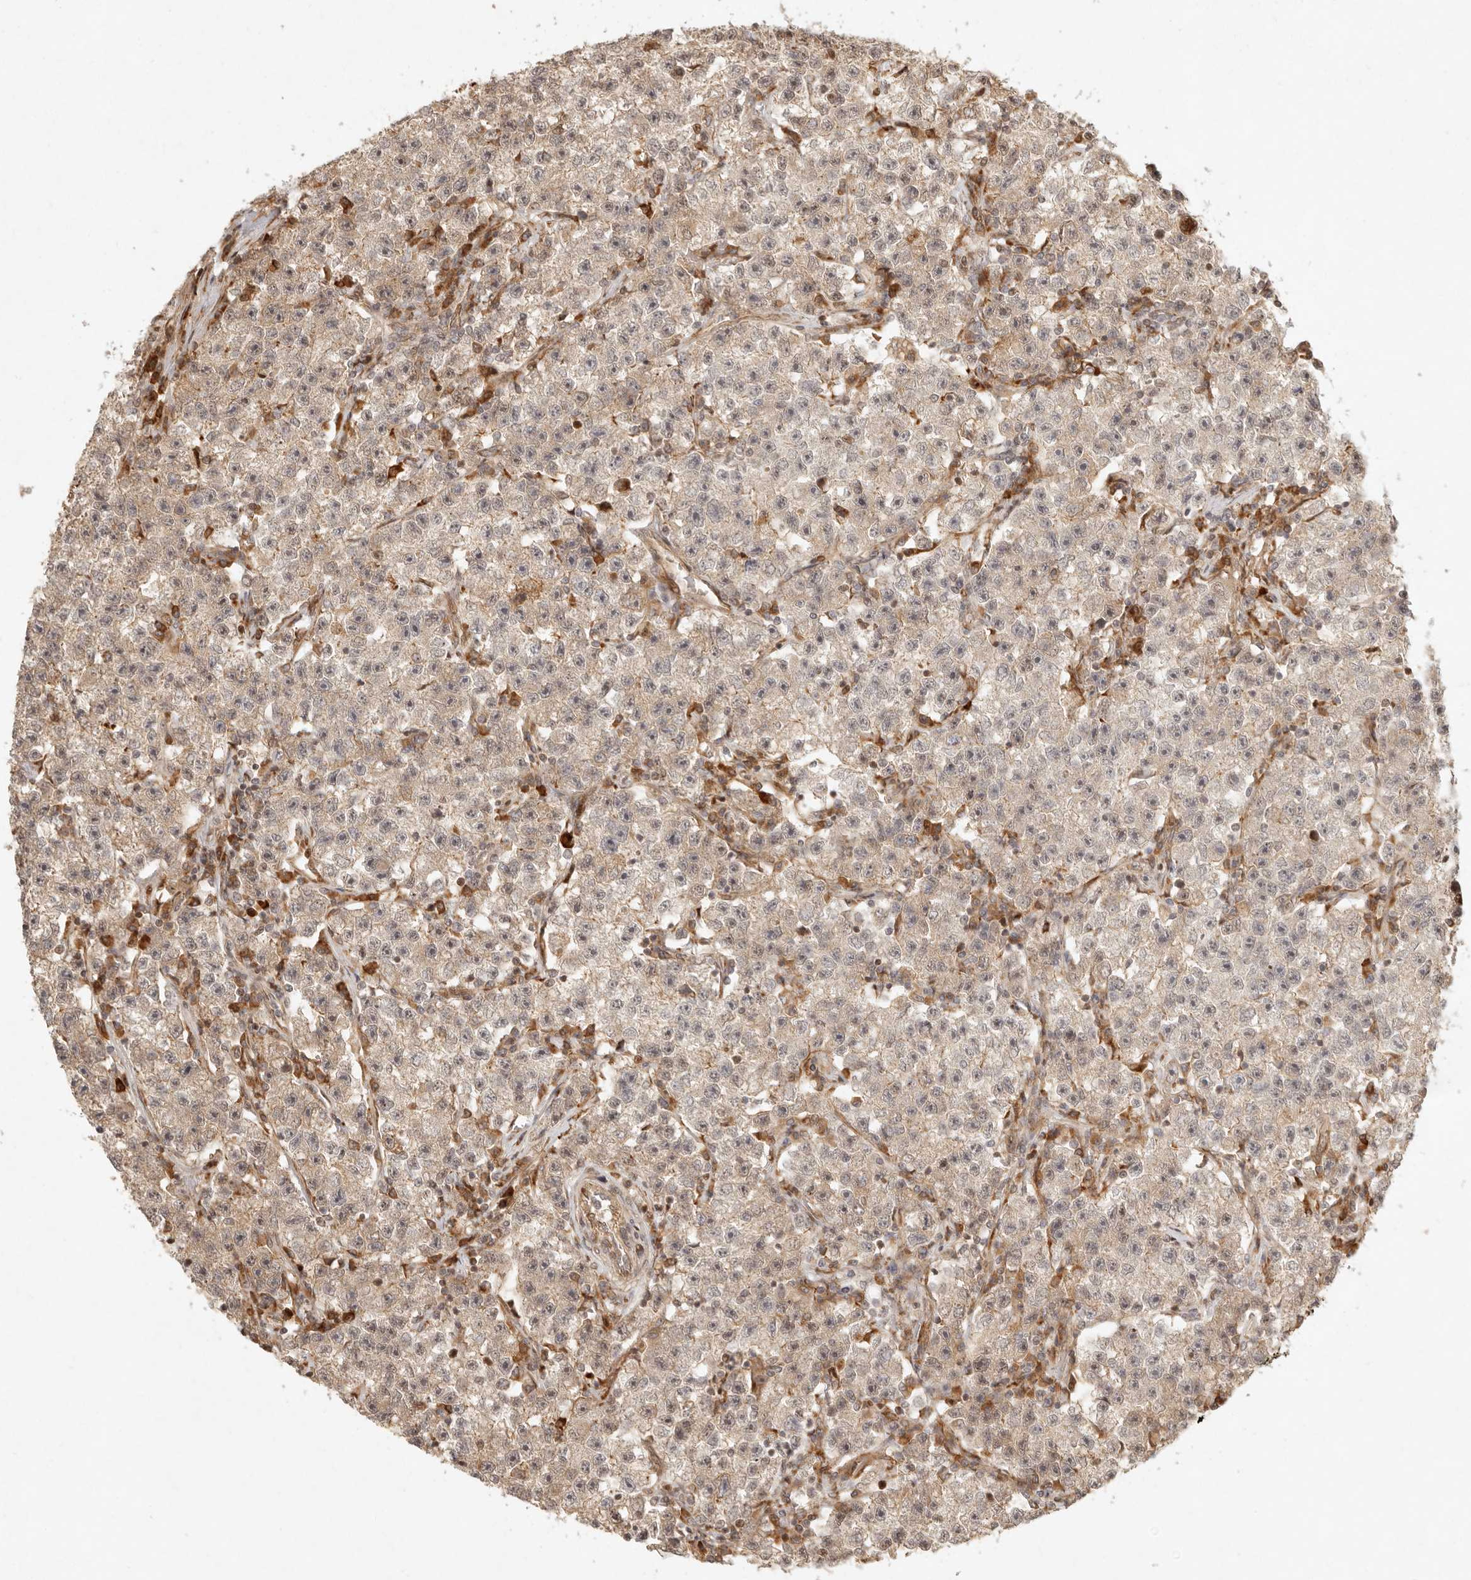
{"staining": {"intensity": "weak", "quantity": ">75%", "location": "cytoplasmic/membranous"}, "tissue": "testis cancer", "cell_type": "Tumor cells", "image_type": "cancer", "snomed": [{"axis": "morphology", "description": "Seminoma, NOS"}, {"axis": "topography", "description": "Testis"}], "caption": "The histopathology image exhibits a brown stain indicating the presence of a protein in the cytoplasmic/membranous of tumor cells in testis cancer (seminoma).", "gene": "KLHL38", "patient": {"sex": "male", "age": 22}}